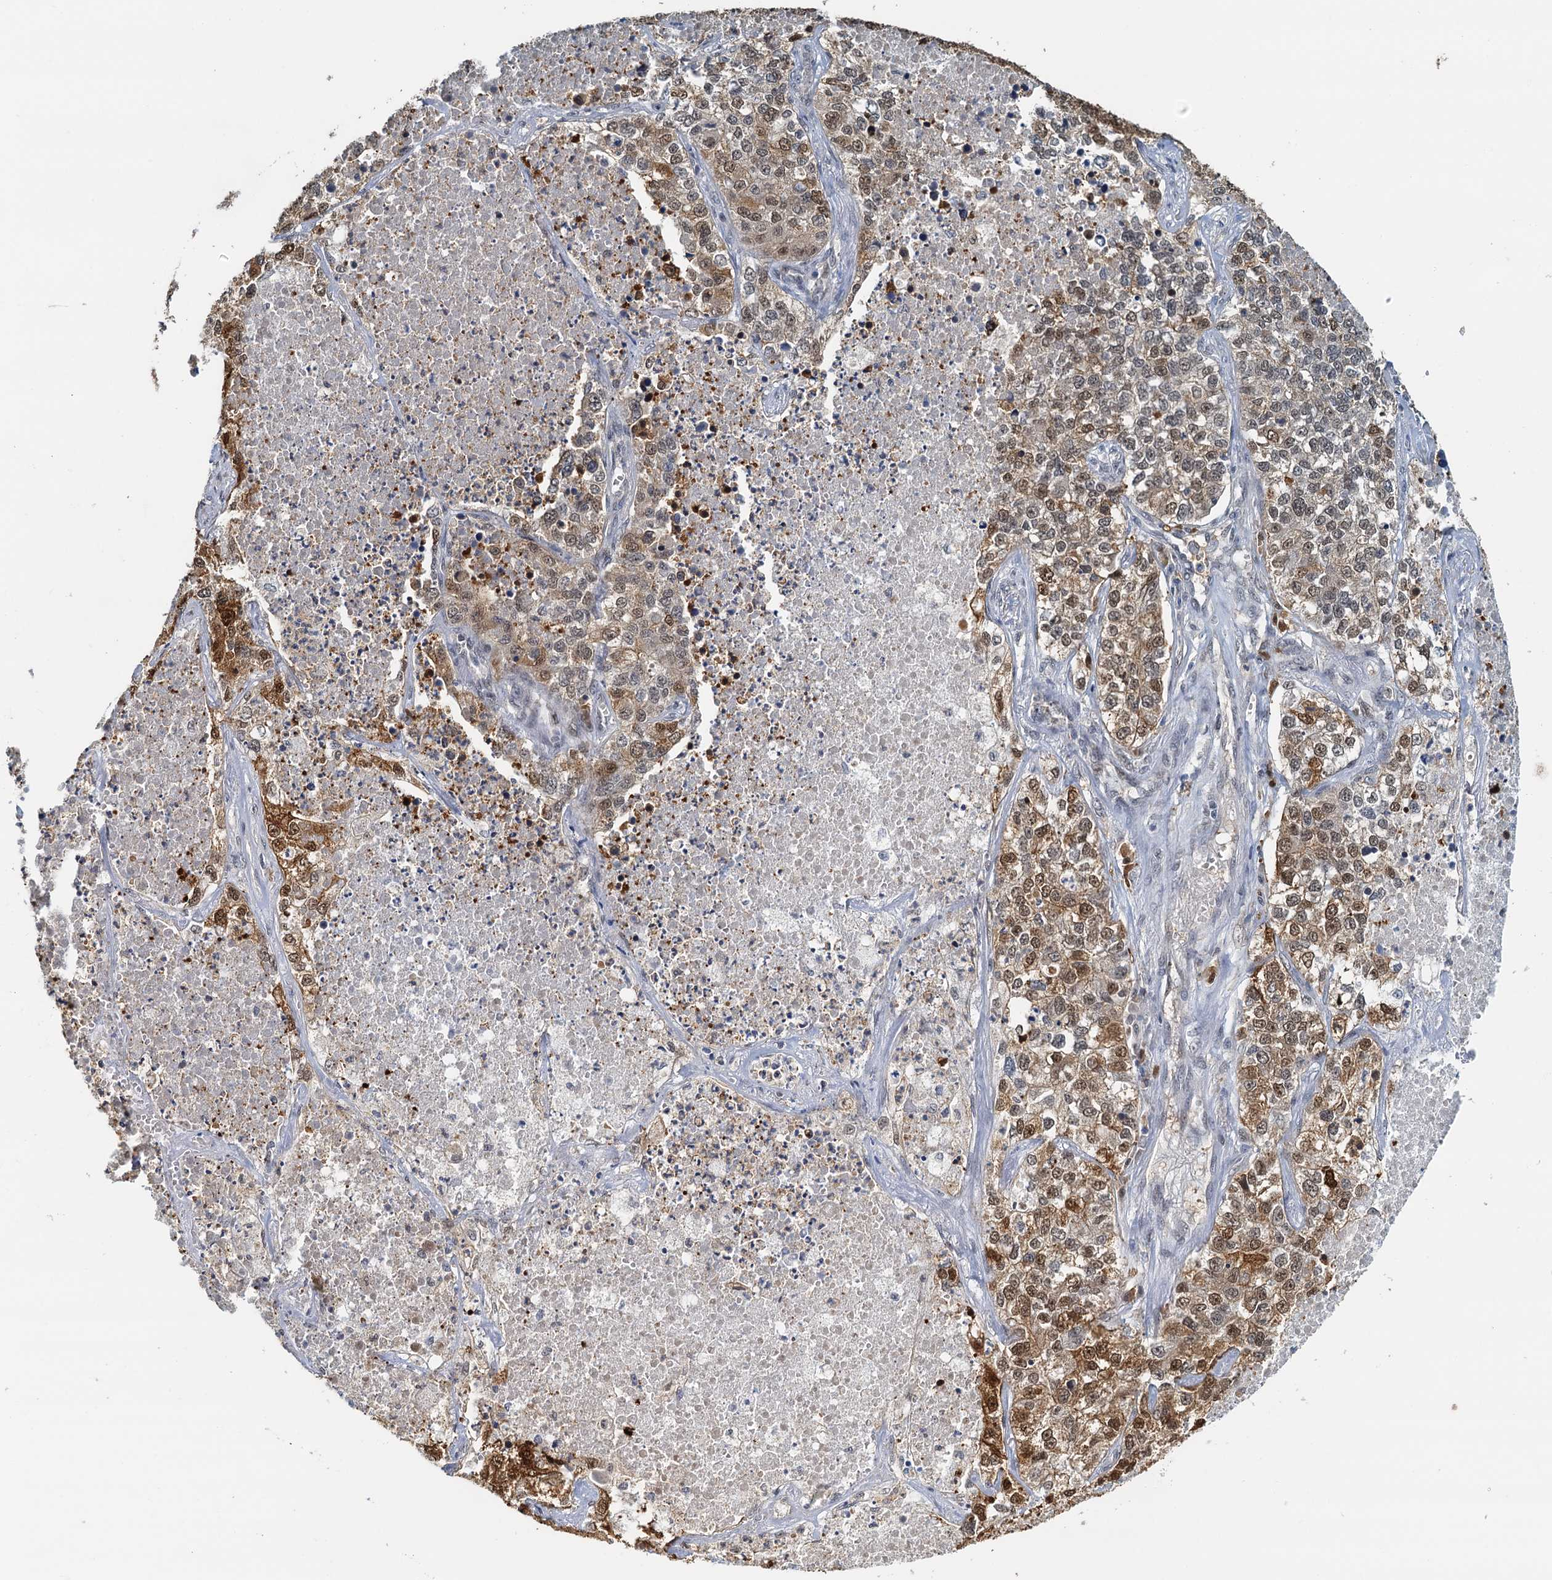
{"staining": {"intensity": "moderate", "quantity": "25%-75%", "location": "cytoplasmic/membranous,nuclear"}, "tissue": "lung cancer", "cell_type": "Tumor cells", "image_type": "cancer", "snomed": [{"axis": "morphology", "description": "Adenocarcinoma, NOS"}, {"axis": "topography", "description": "Lung"}], "caption": "Immunohistochemical staining of lung adenocarcinoma demonstrates medium levels of moderate cytoplasmic/membranous and nuclear expression in about 25%-75% of tumor cells.", "gene": "SPINDOC", "patient": {"sex": "male", "age": 49}}